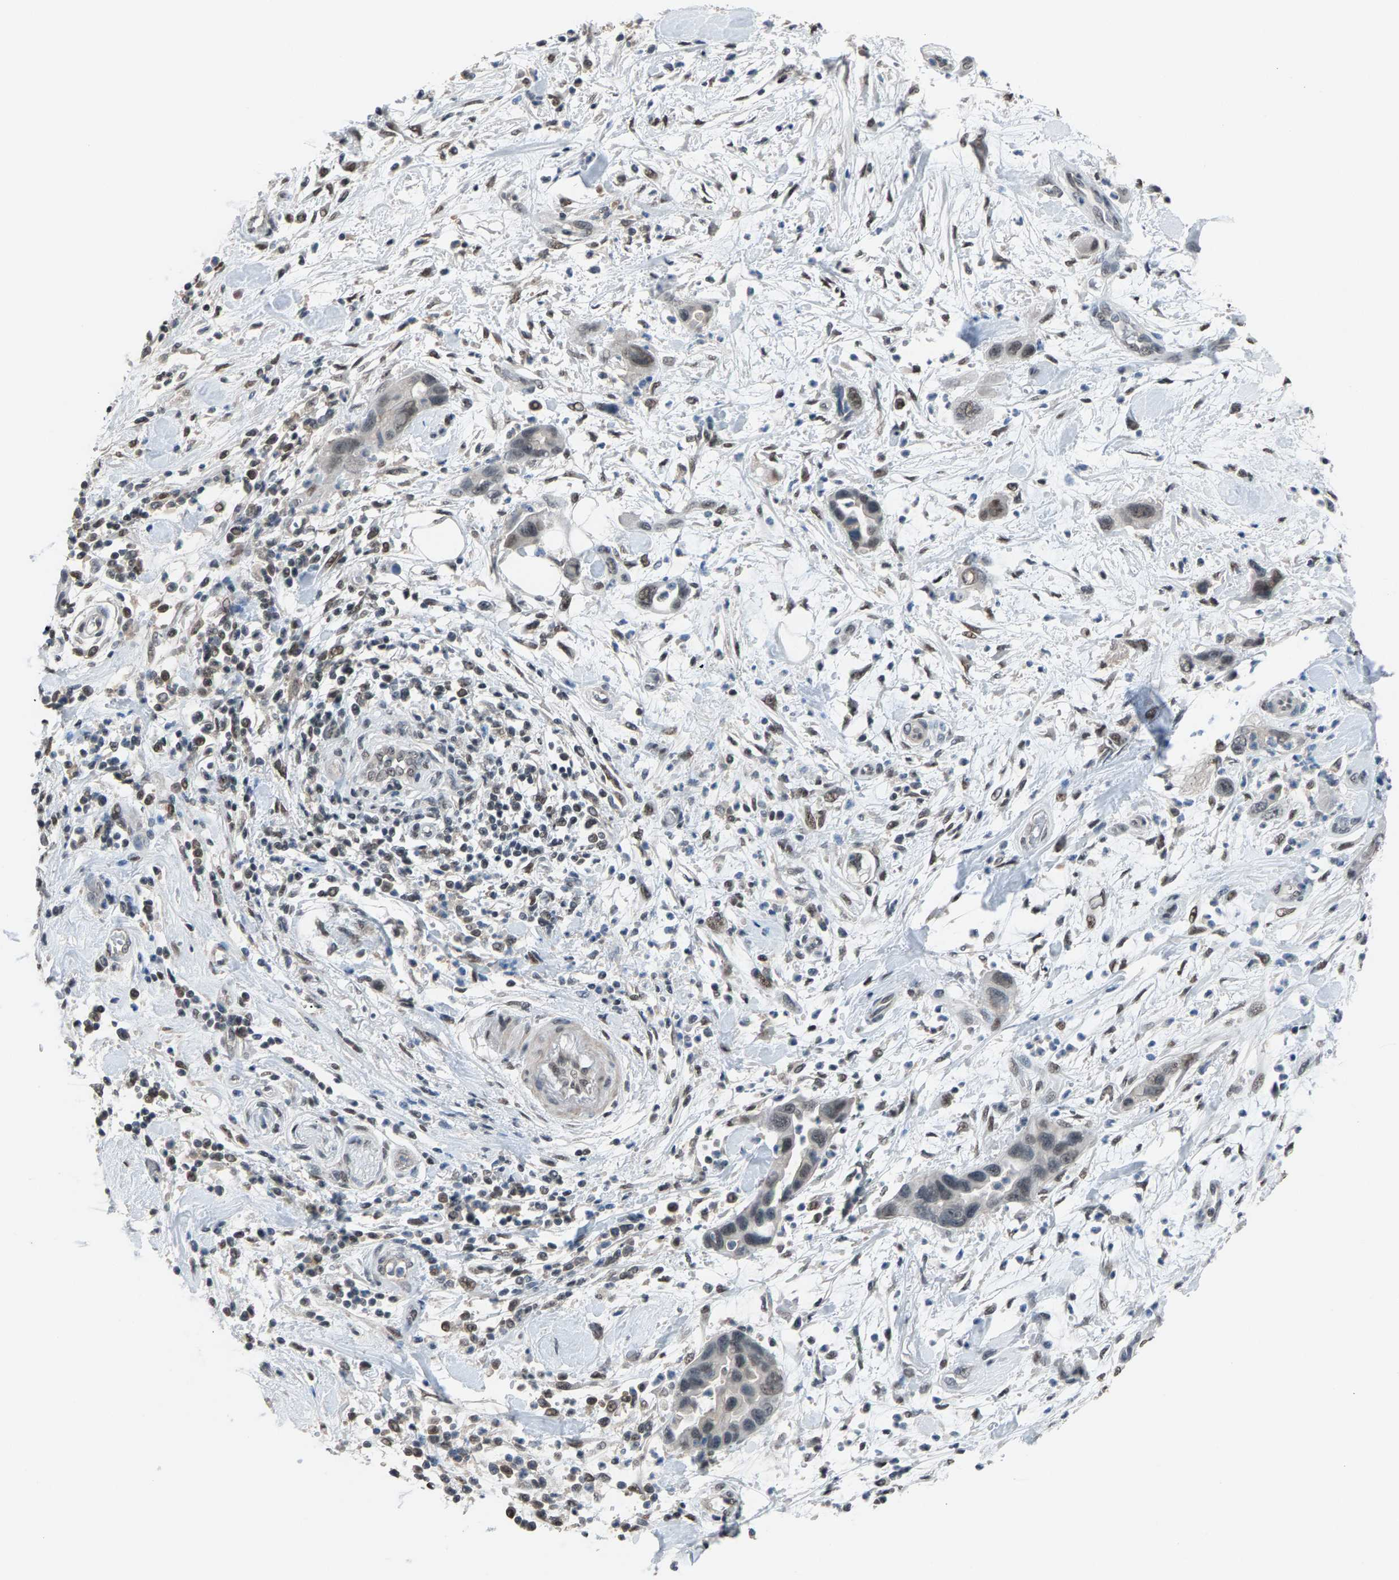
{"staining": {"intensity": "weak", "quantity": ">75%", "location": "nuclear"}, "tissue": "pancreatic cancer", "cell_type": "Tumor cells", "image_type": "cancer", "snomed": [{"axis": "morphology", "description": "Adenocarcinoma, NOS"}, {"axis": "topography", "description": "Pancreas"}], "caption": "Pancreatic cancer stained for a protein demonstrates weak nuclear positivity in tumor cells.", "gene": "ZNF276", "patient": {"sex": "female", "age": 70}}